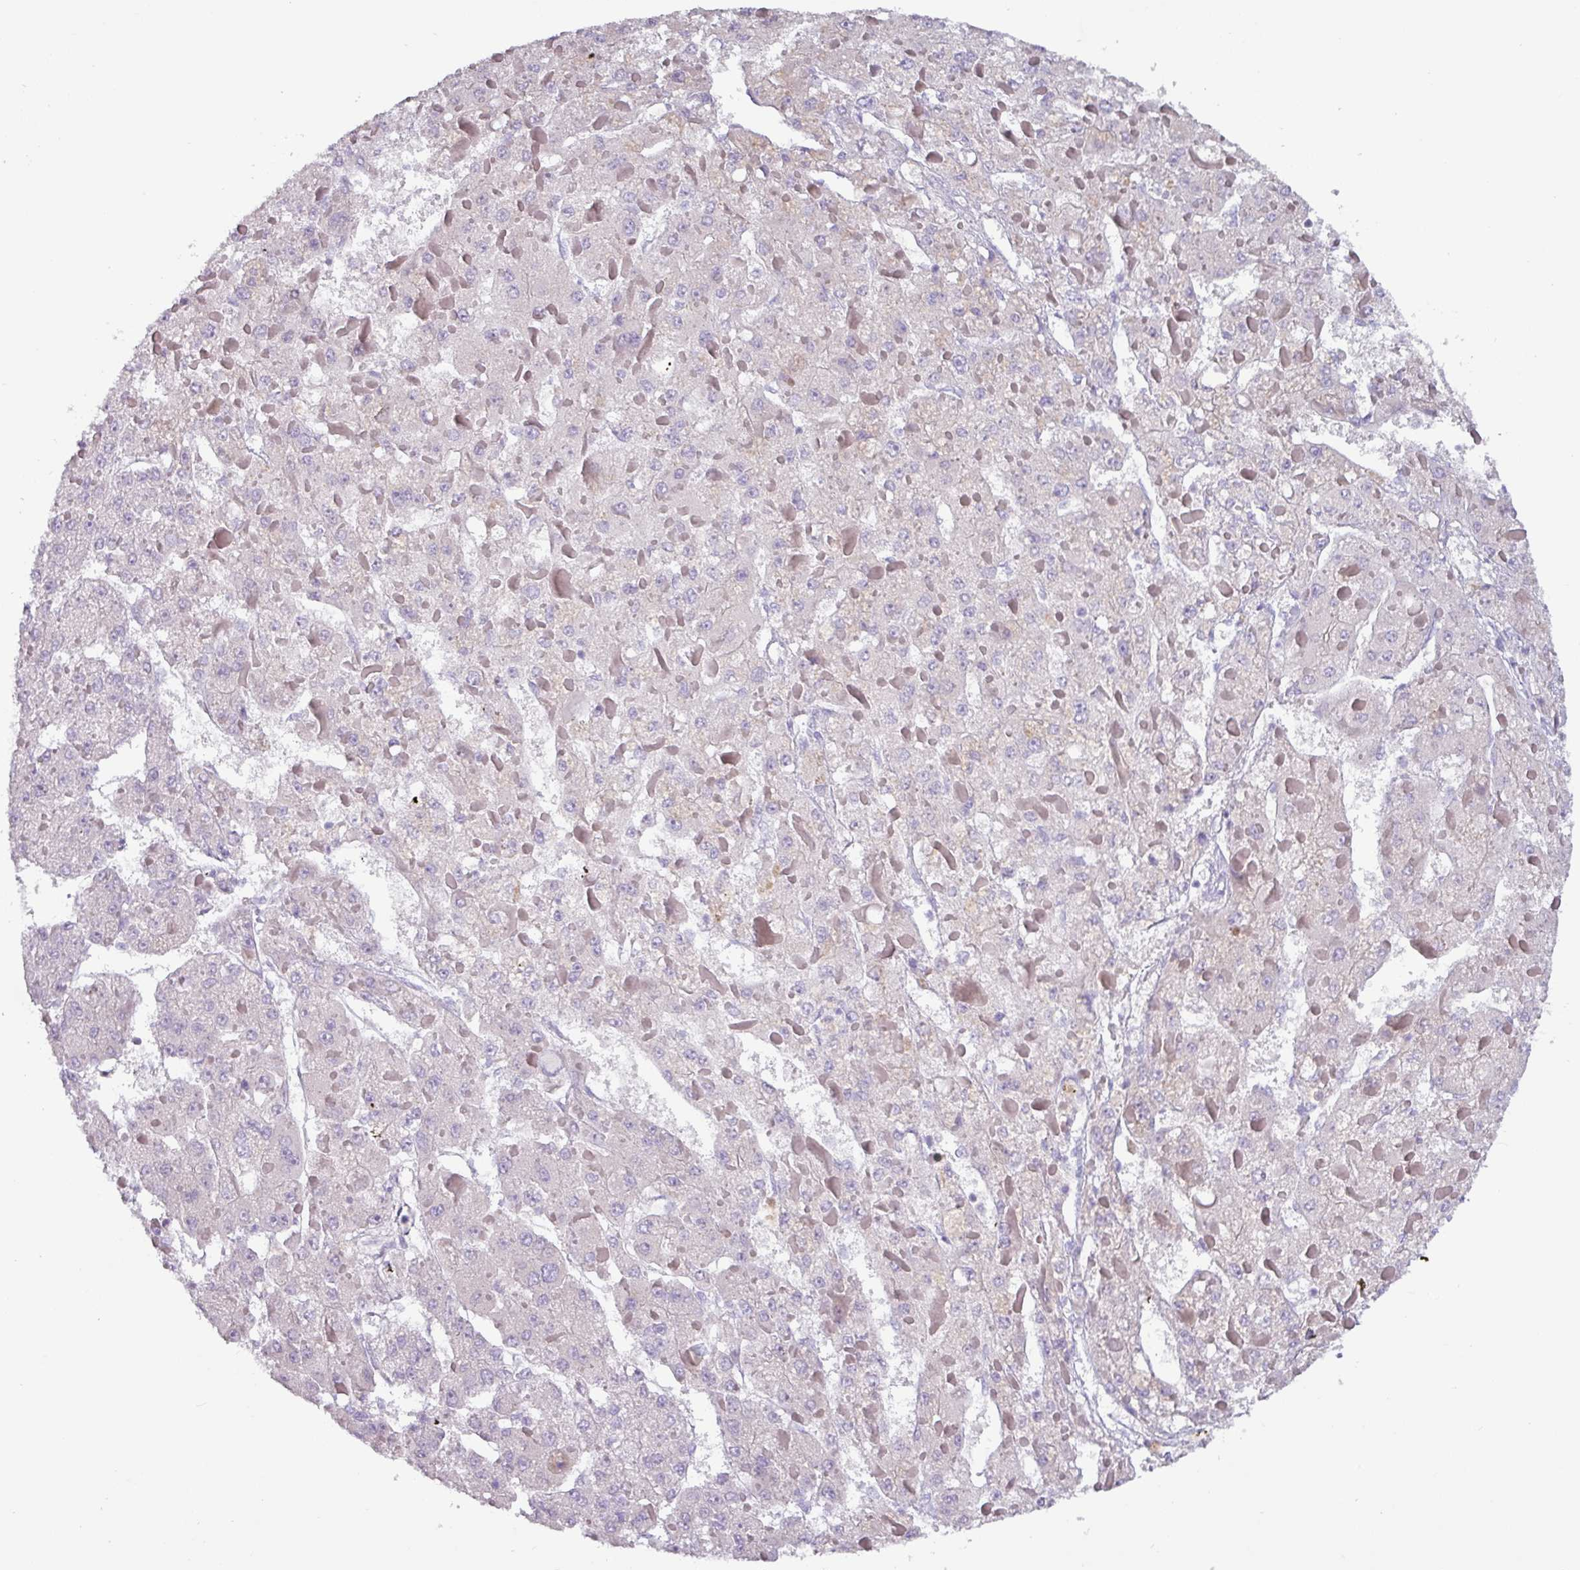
{"staining": {"intensity": "negative", "quantity": "none", "location": "none"}, "tissue": "liver cancer", "cell_type": "Tumor cells", "image_type": "cancer", "snomed": [{"axis": "morphology", "description": "Carcinoma, Hepatocellular, NOS"}, {"axis": "topography", "description": "Liver"}], "caption": "Immunohistochemical staining of liver hepatocellular carcinoma demonstrates no significant expression in tumor cells.", "gene": "RGS16", "patient": {"sex": "female", "age": 73}}